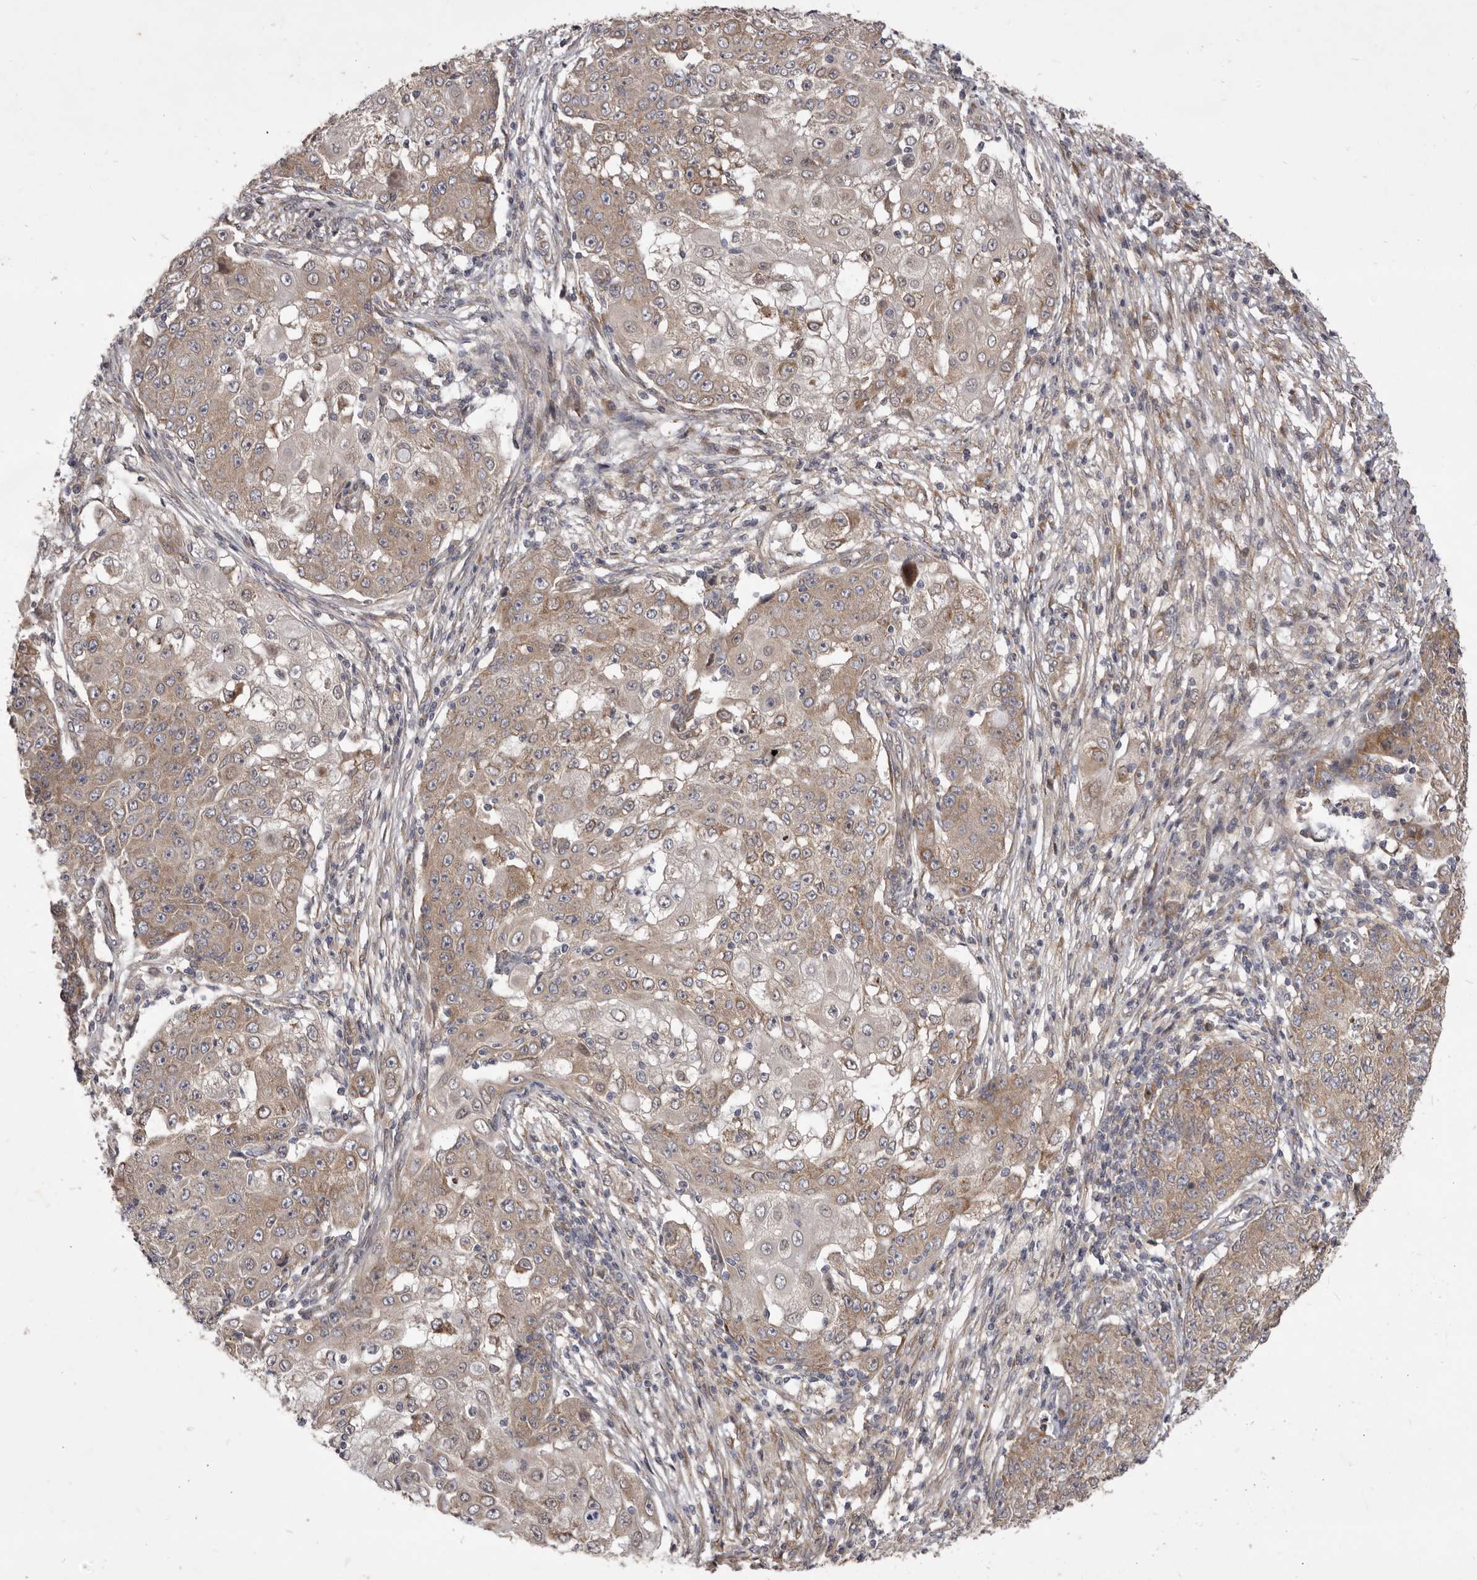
{"staining": {"intensity": "weak", "quantity": ">75%", "location": "cytoplasmic/membranous"}, "tissue": "ovarian cancer", "cell_type": "Tumor cells", "image_type": "cancer", "snomed": [{"axis": "morphology", "description": "Carcinoma, endometroid"}, {"axis": "topography", "description": "Ovary"}], "caption": "The image displays a brown stain indicating the presence of a protein in the cytoplasmic/membranous of tumor cells in ovarian endometroid carcinoma. Nuclei are stained in blue.", "gene": "TBC1D8B", "patient": {"sex": "female", "age": 42}}